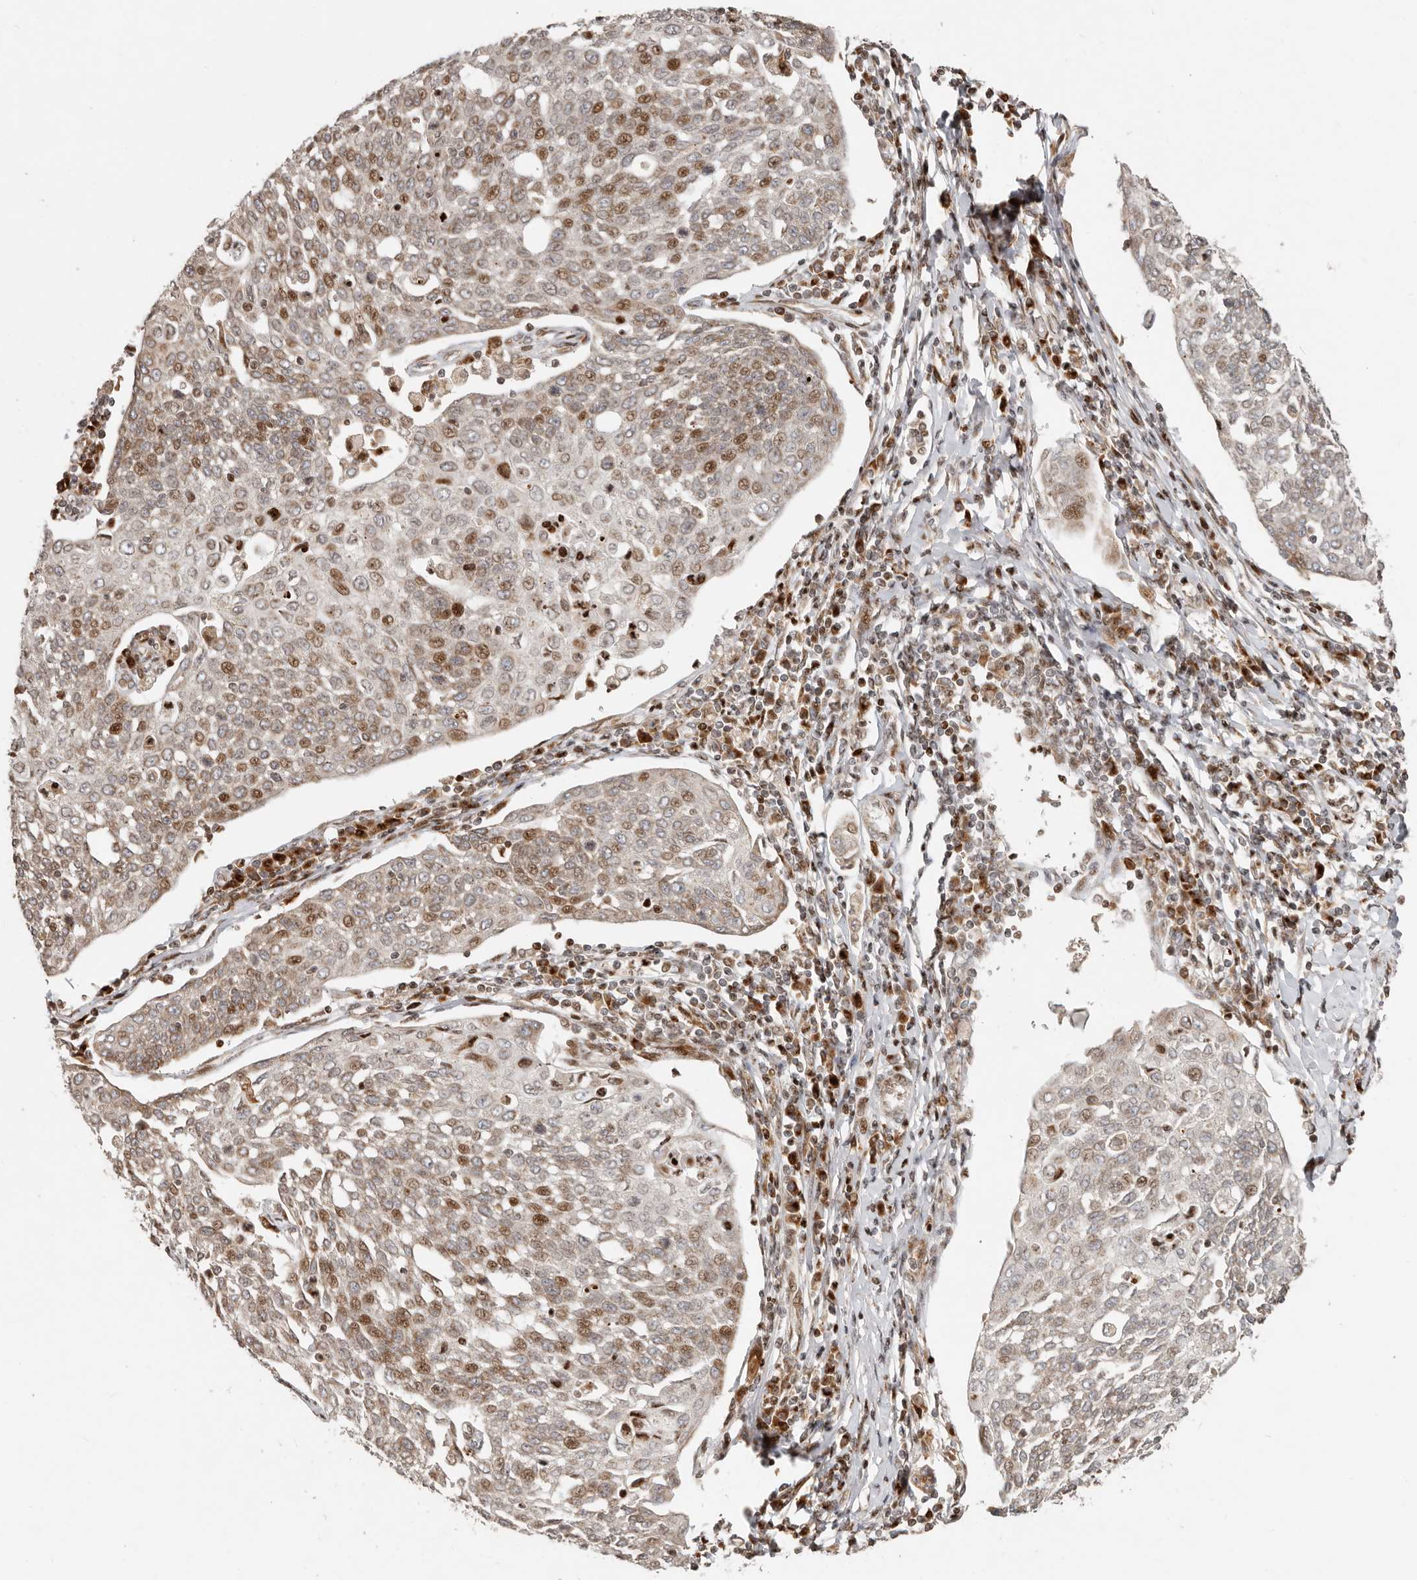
{"staining": {"intensity": "moderate", "quantity": "25%-75%", "location": "nuclear"}, "tissue": "cervical cancer", "cell_type": "Tumor cells", "image_type": "cancer", "snomed": [{"axis": "morphology", "description": "Squamous cell carcinoma, NOS"}, {"axis": "topography", "description": "Cervix"}], "caption": "Immunohistochemical staining of cervical squamous cell carcinoma reveals medium levels of moderate nuclear positivity in about 25%-75% of tumor cells.", "gene": "TRIM4", "patient": {"sex": "female", "age": 34}}